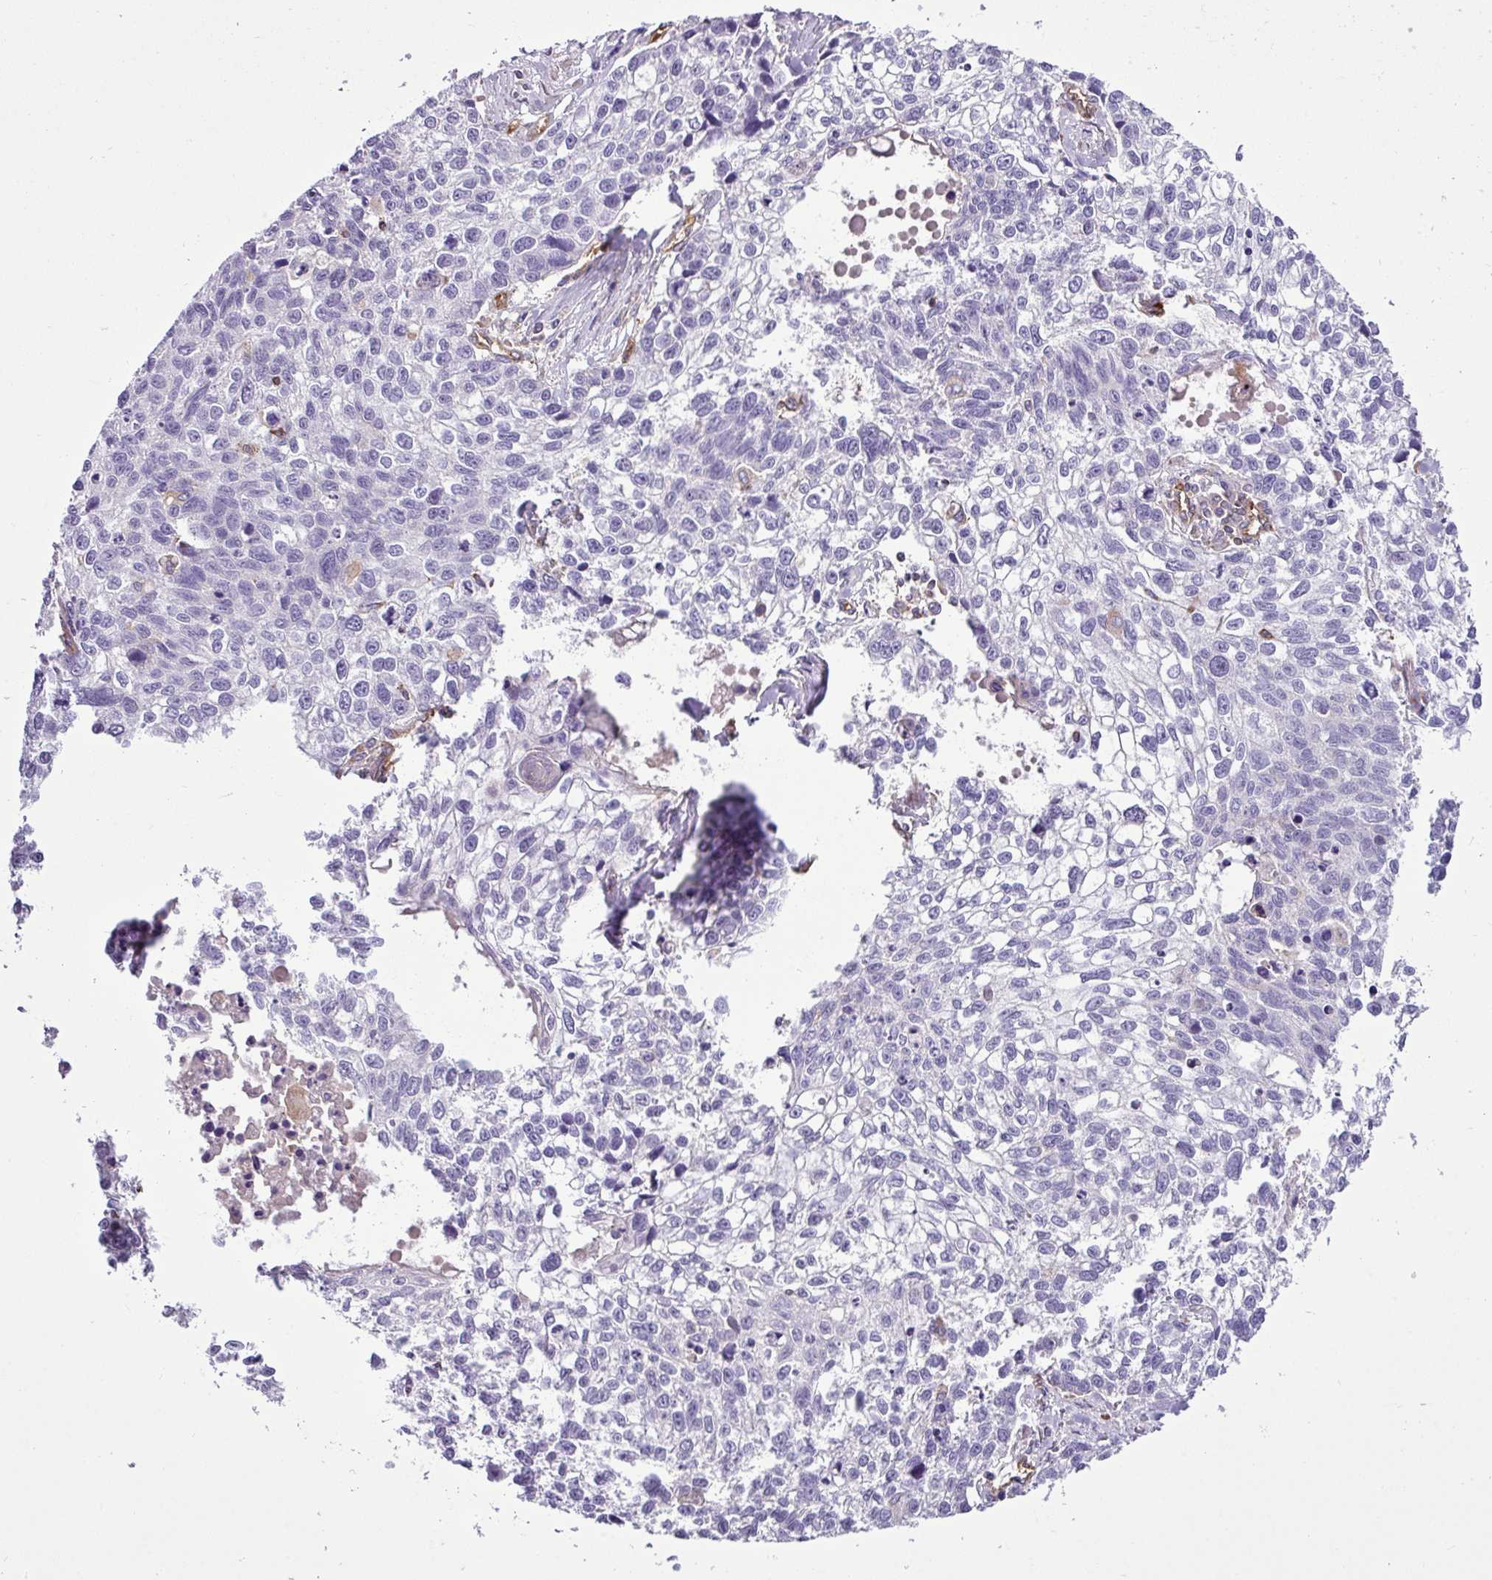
{"staining": {"intensity": "negative", "quantity": "none", "location": "none"}, "tissue": "lung cancer", "cell_type": "Tumor cells", "image_type": "cancer", "snomed": [{"axis": "morphology", "description": "Squamous cell carcinoma, NOS"}, {"axis": "topography", "description": "Lung"}], "caption": "The image demonstrates no significant expression in tumor cells of squamous cell carcinoma (lung). The staining was performed using DAB (3,3'-diaminobenzidine) to visualize the protein expression in brown, while the nuclei were stained in blue with hematoxylin (Magnification: 20x).", "gene": "EME2", "patient": {"sex": "male", "age": 74}}